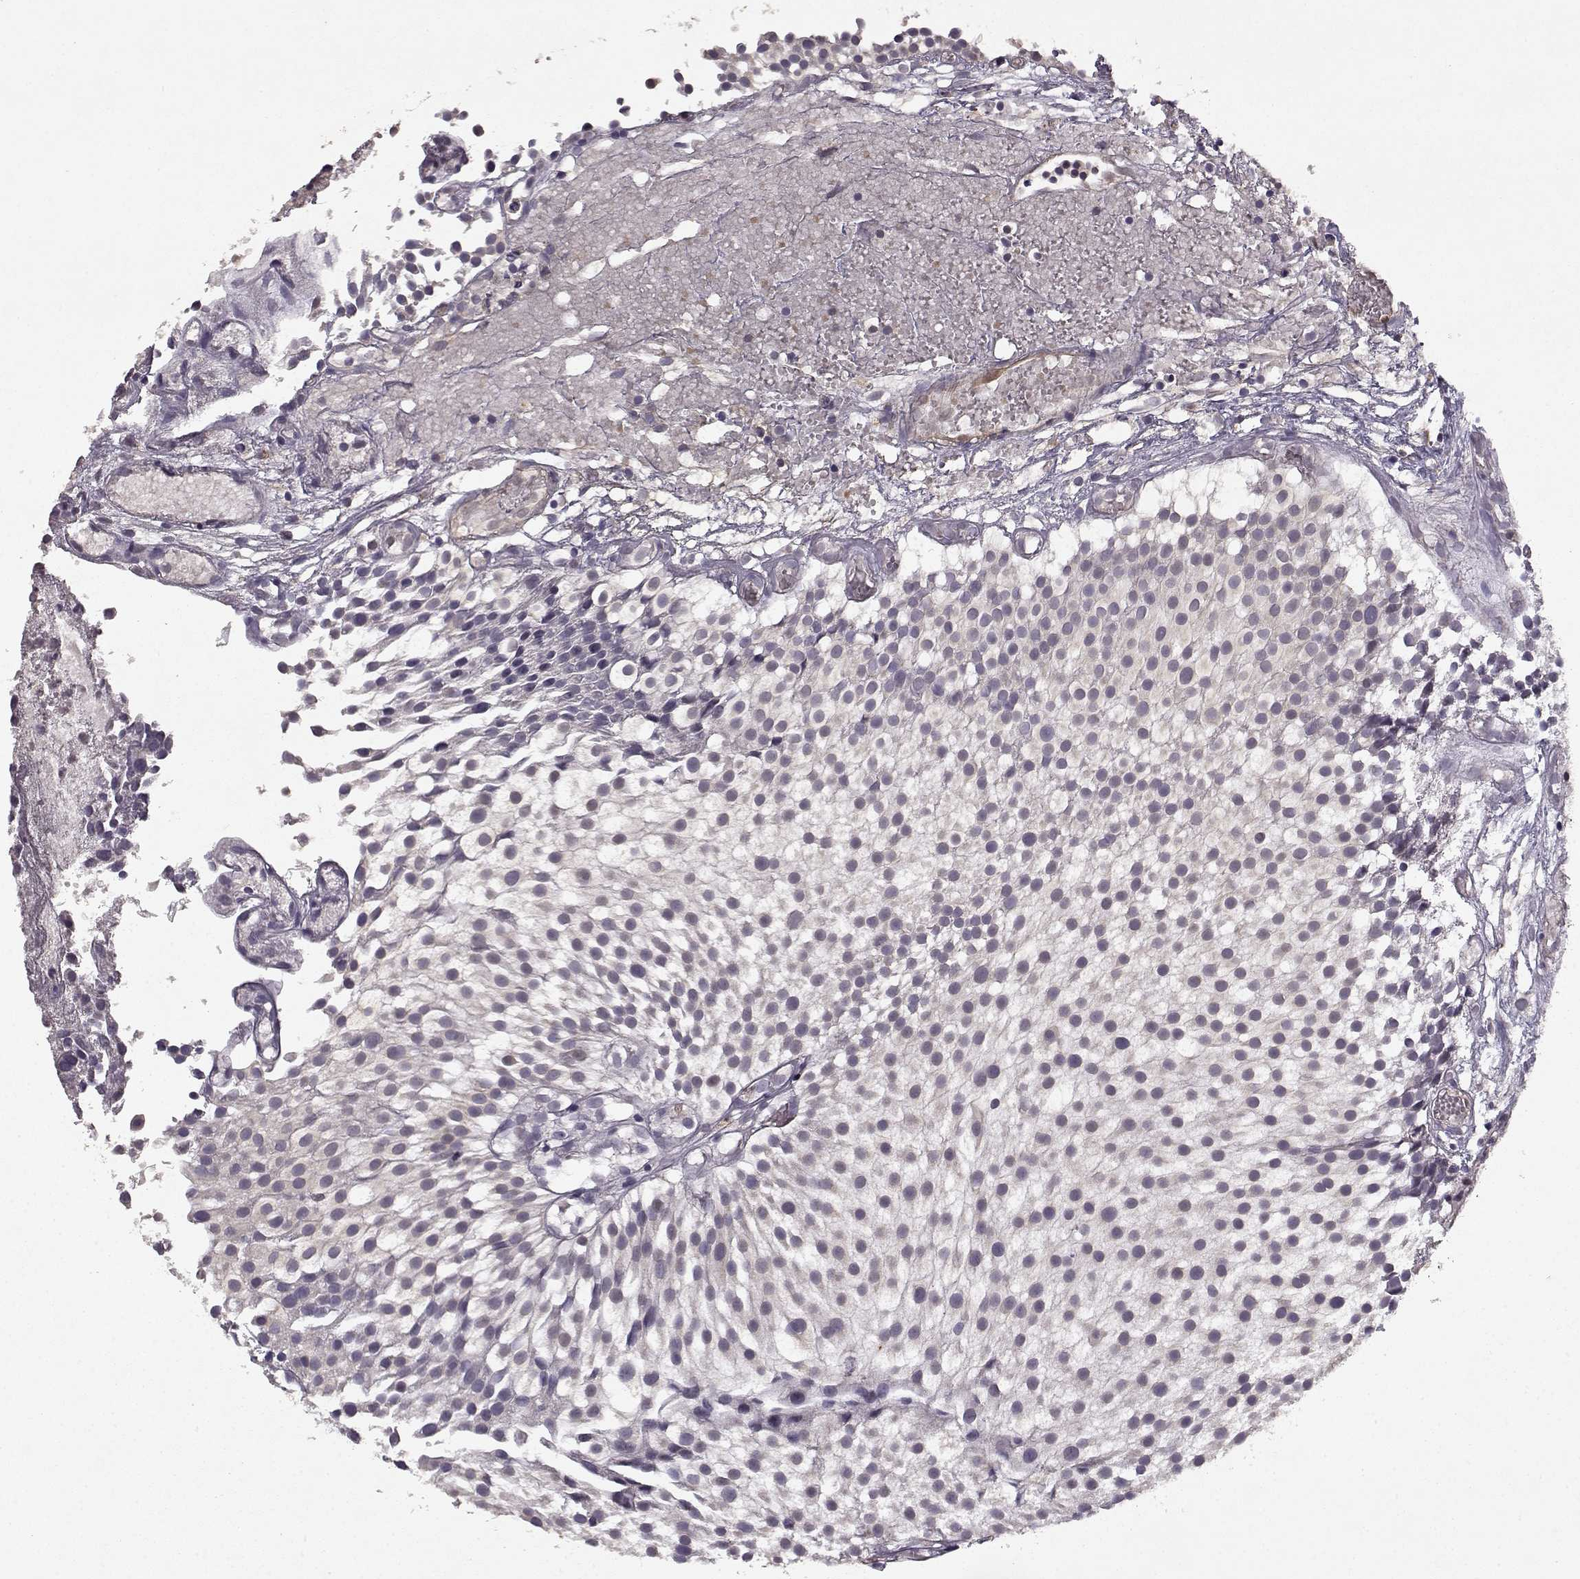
{"staining": {"intensity": "negative", "quantity": "none", "location": "none"}, "tissue": "urothelial cancer", "cell_type": "Tumor cells", "image_type": "cancer", "snomed": [{"axis": "morphology", "description": "Urothelial carcinoma, Low grade"}, {"axis": "topography", "description": "Urinary bladder"}], "caption": "There is no significant positivity in tumor cells of urothelial cancer.", "gene": "BMX", "patient": {"sex": "male", "age": 79}}